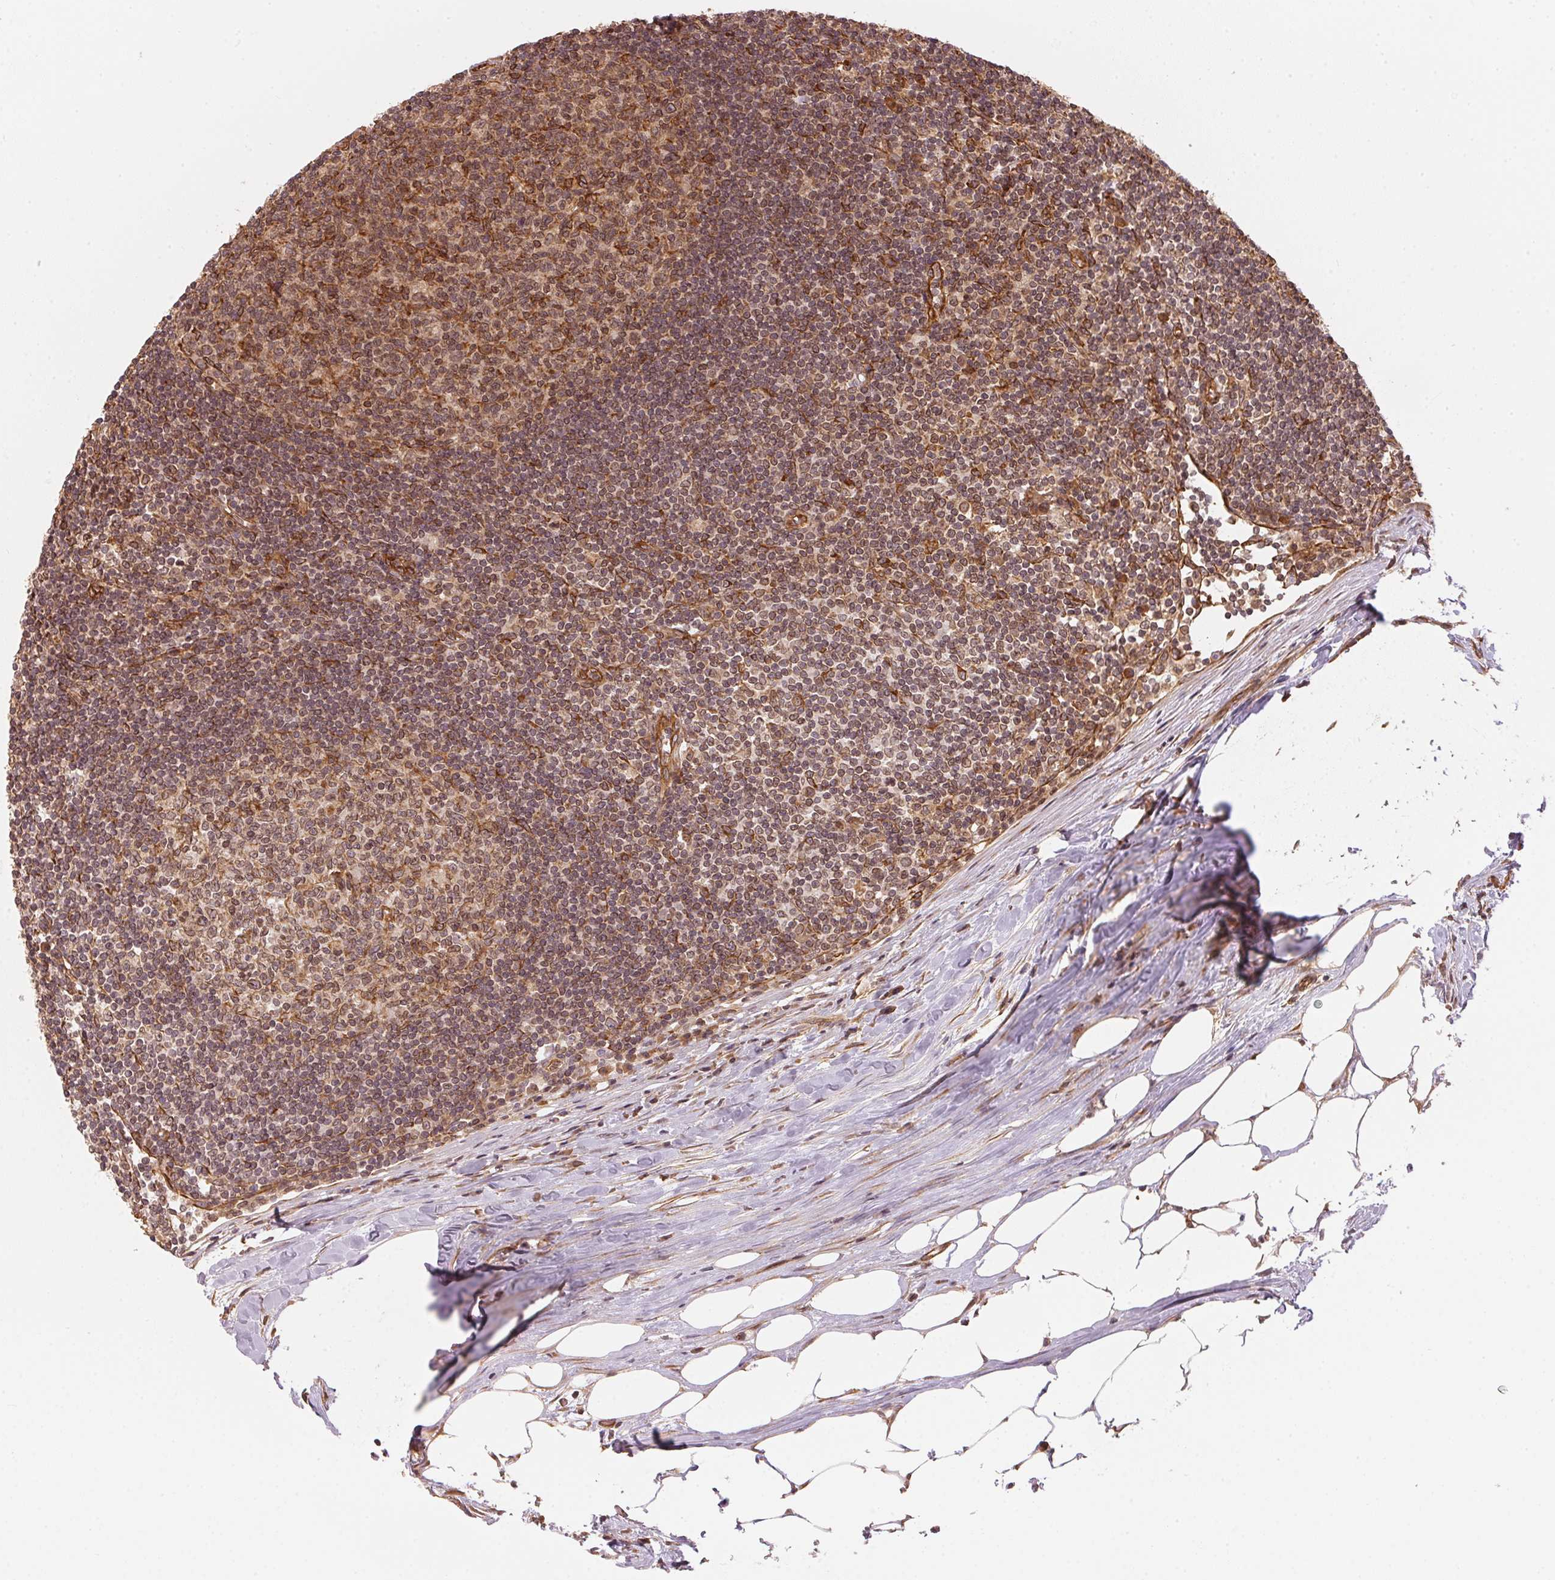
{"staining": {"intensity": "moderate", "quantity": "25%-75%", "location": "cytoplasmic/membranous"}, "tissue": "lymph node", "cell_type": "Germinal center cells", "image_type": "normal", "snomed": [{"axis": "morphology", "description": "Normal tissue, NOS"}, {"axis": "topography", "description": "Lymph node"}], "caption": "Moderate cytoplasmic/membranous positivity for a protein is identified in about 25%-75% of germinal center cells of normal lymph node using immunohistochemistry (IHC).", "gene": "STRN4", "patient": {"sex": "male", "age": 67}}